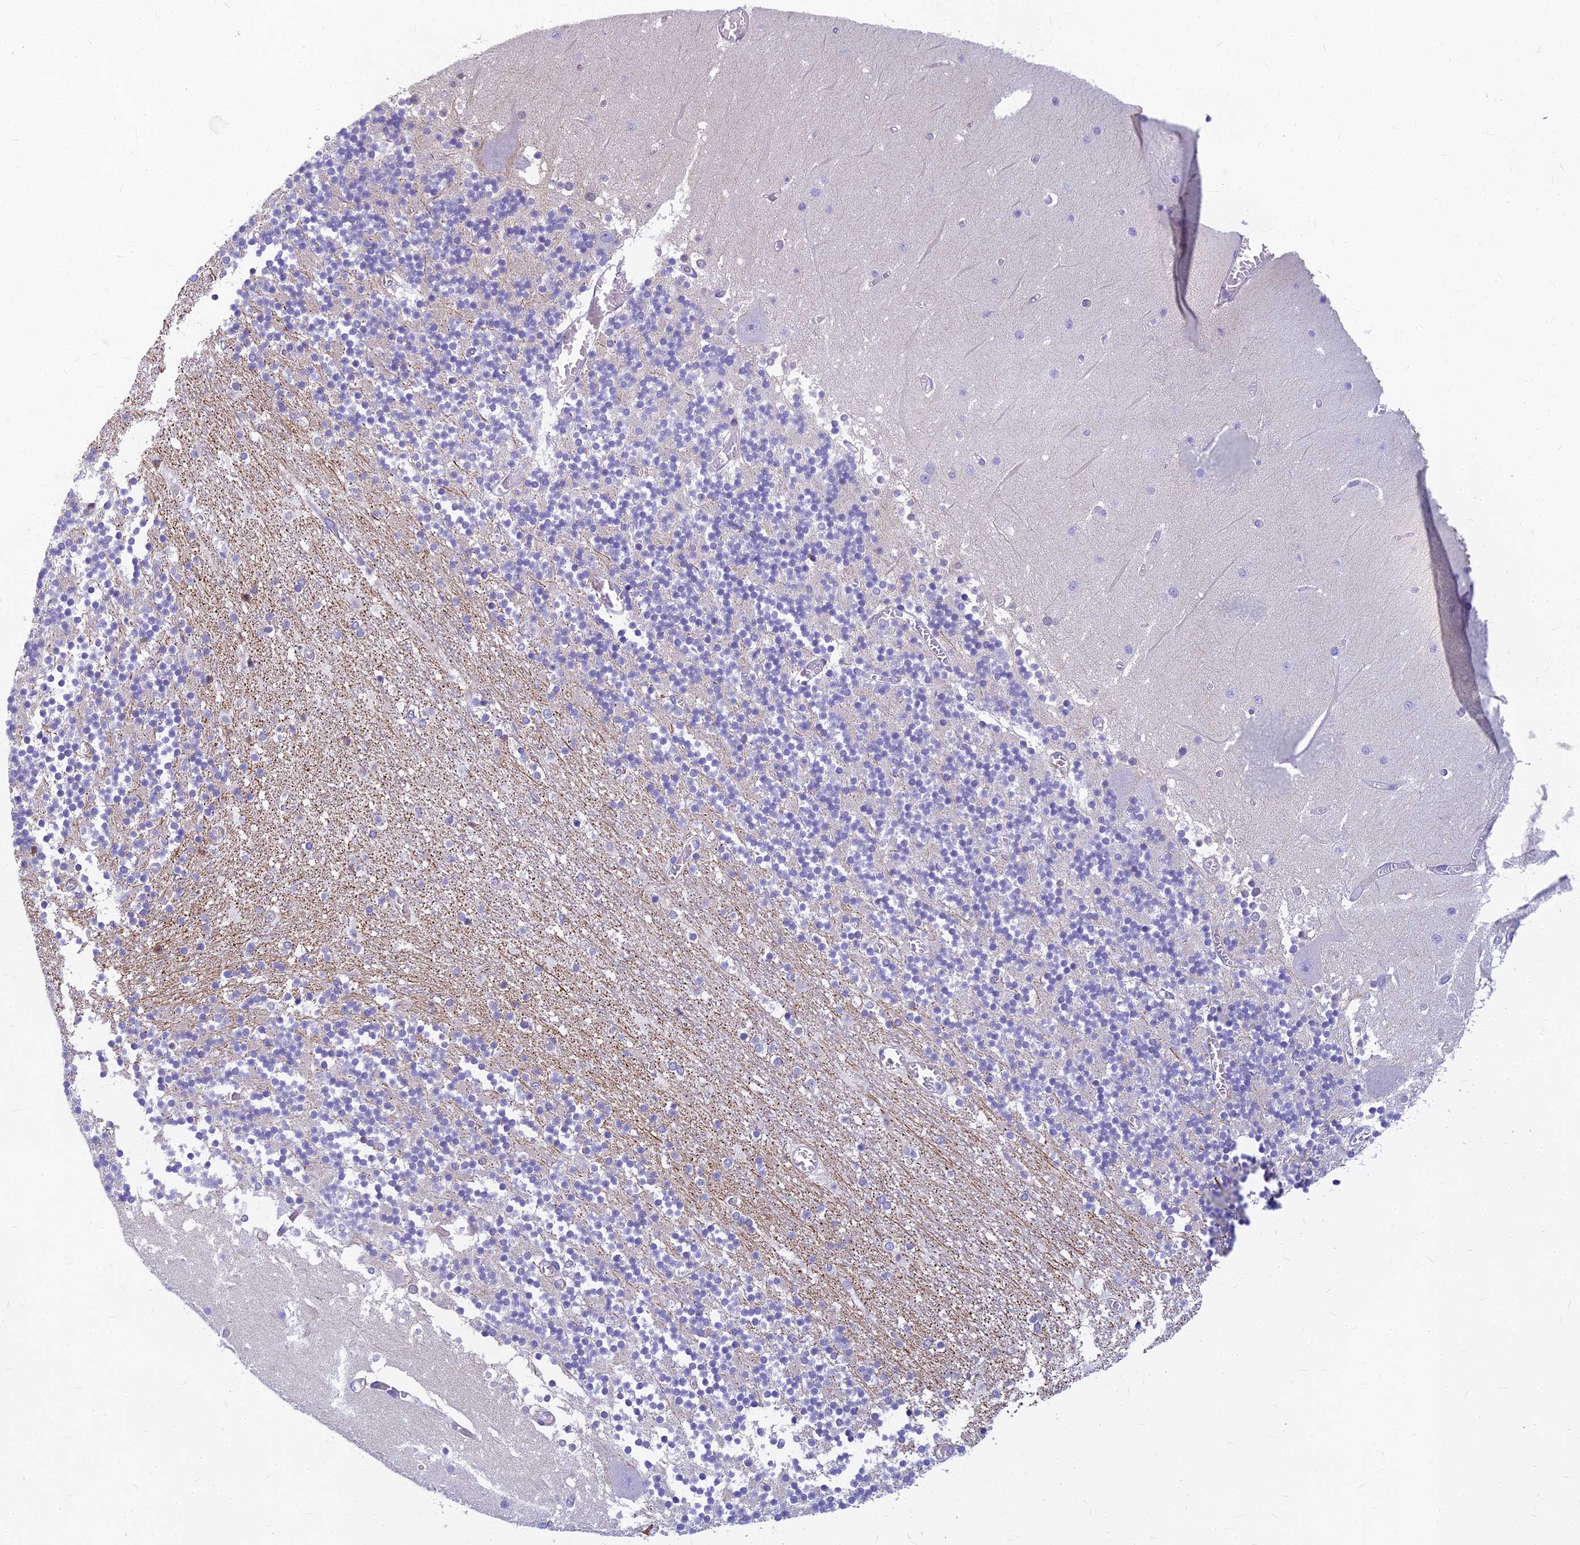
{"staining": {"intensity": "negative", "quantity": "none", "location": "none"}, "tissue": "cerebellum", "cell_type": "Cells in granular layer", "image_type": "normal", "snomed": [{"axis": "morphology", "description": "Normal tissue, NOS"}, {"axis": "topography", "description": "Cerebellum"}], "caption": "High power microscopy histopathology image of an IHC micrograph of benign cerebellum, revealing no significant positivity in cells in granular layer. (Immunohistochemistry (ihc), brightfield microscopy, high magnification).", "gene": "ENSG00000265118", "patient": {"sex": "female", "age": 28}}